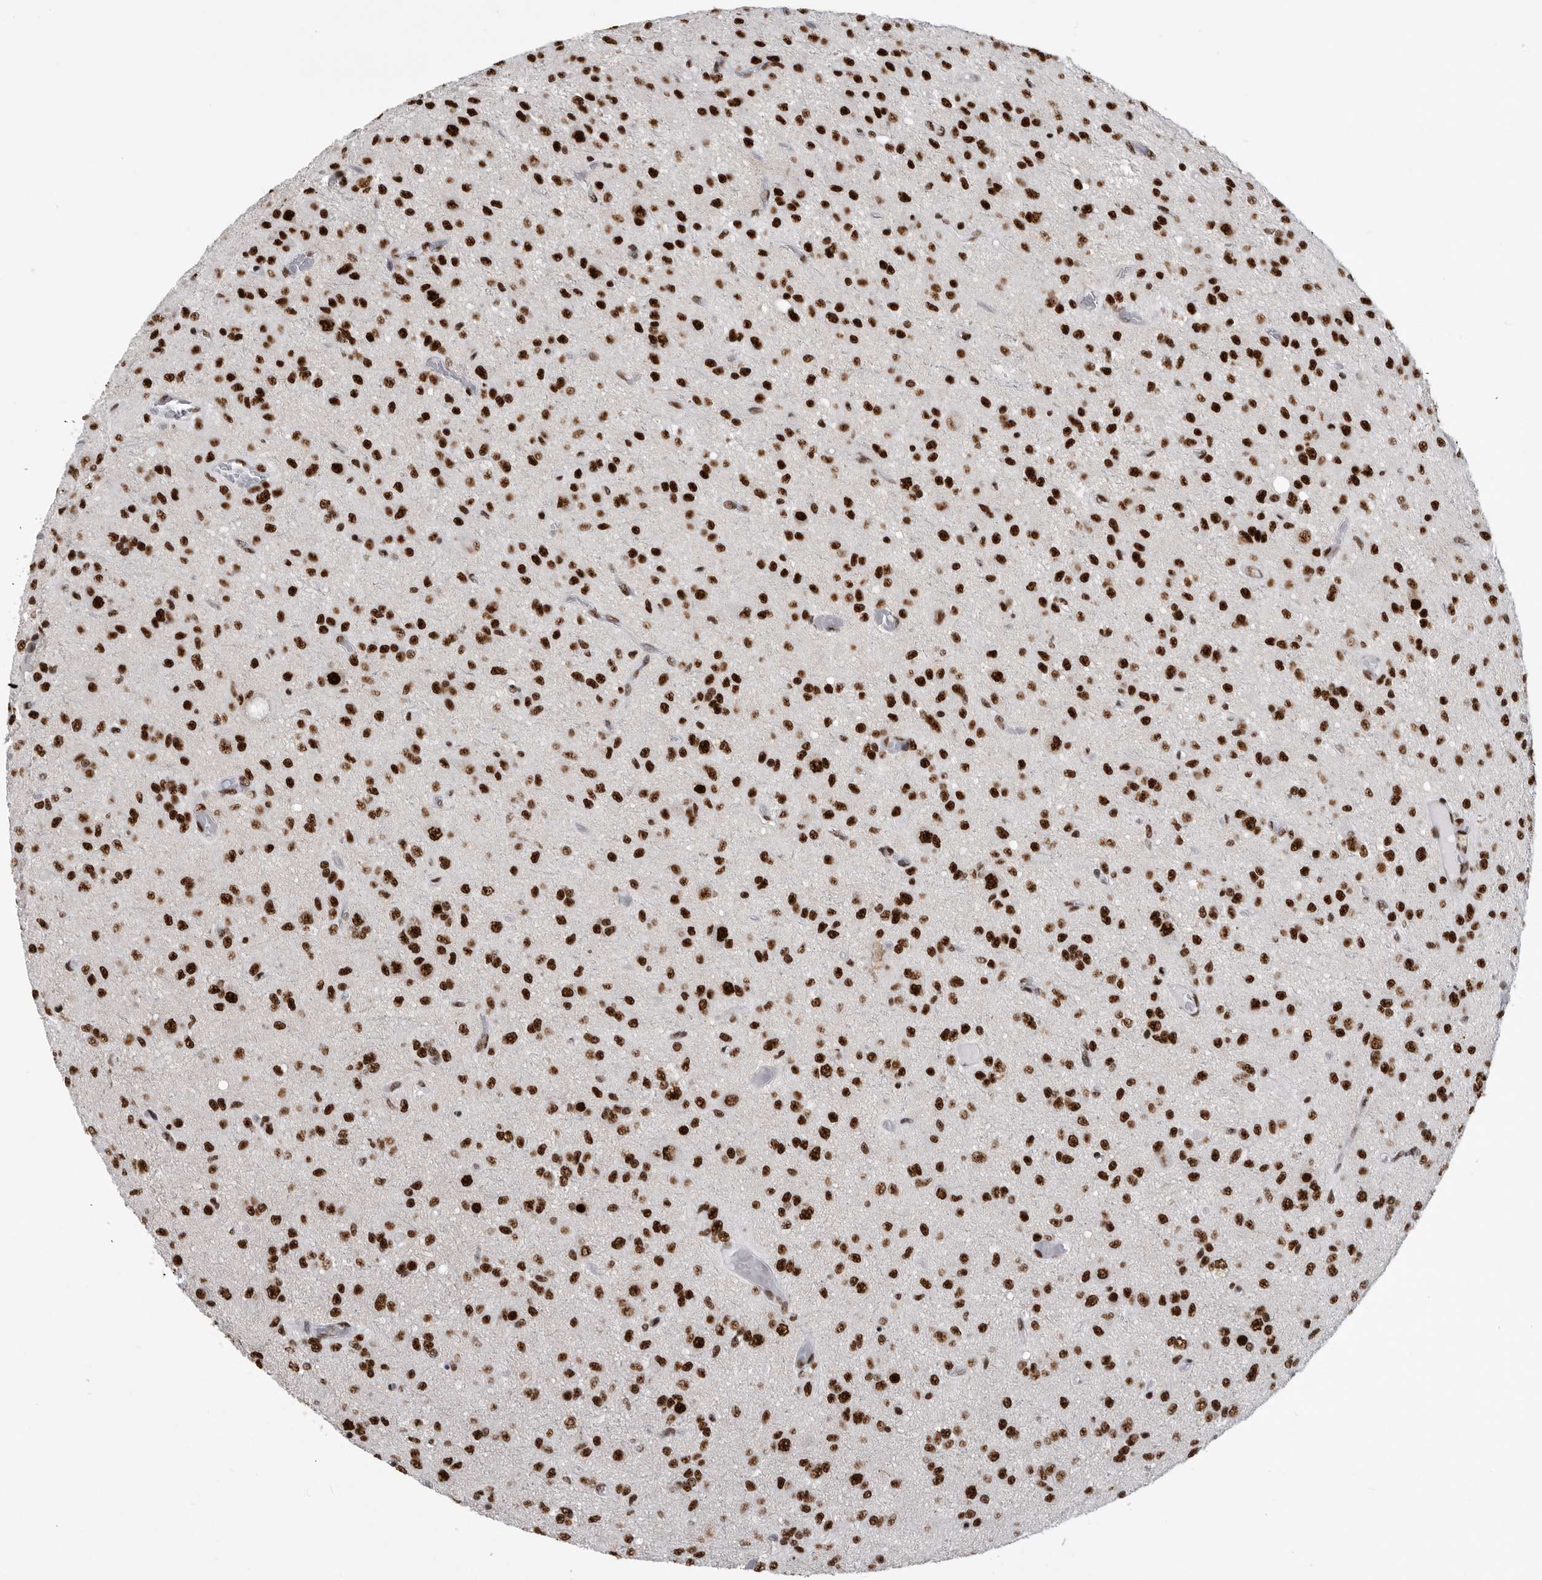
{"staining": {"intensity": "strong", "quantity": ">75%", "location": "nuclear"}, "tissue": "glioma", "cell_type": "Tumor cells", "image_type": "cancer", "snomed": [{"axis": "morphology", "description": "Glioma, malignant, High grade"}, {"axis": "topography", "description": "Brain"}], "caption": "About >75% of tumor cells in human glioma show strong nuclear protein expression as visualized by brown immunohistochemical staining.", "gene": "BCLAF1", "patient": {"sex": "female", "age": 59}}